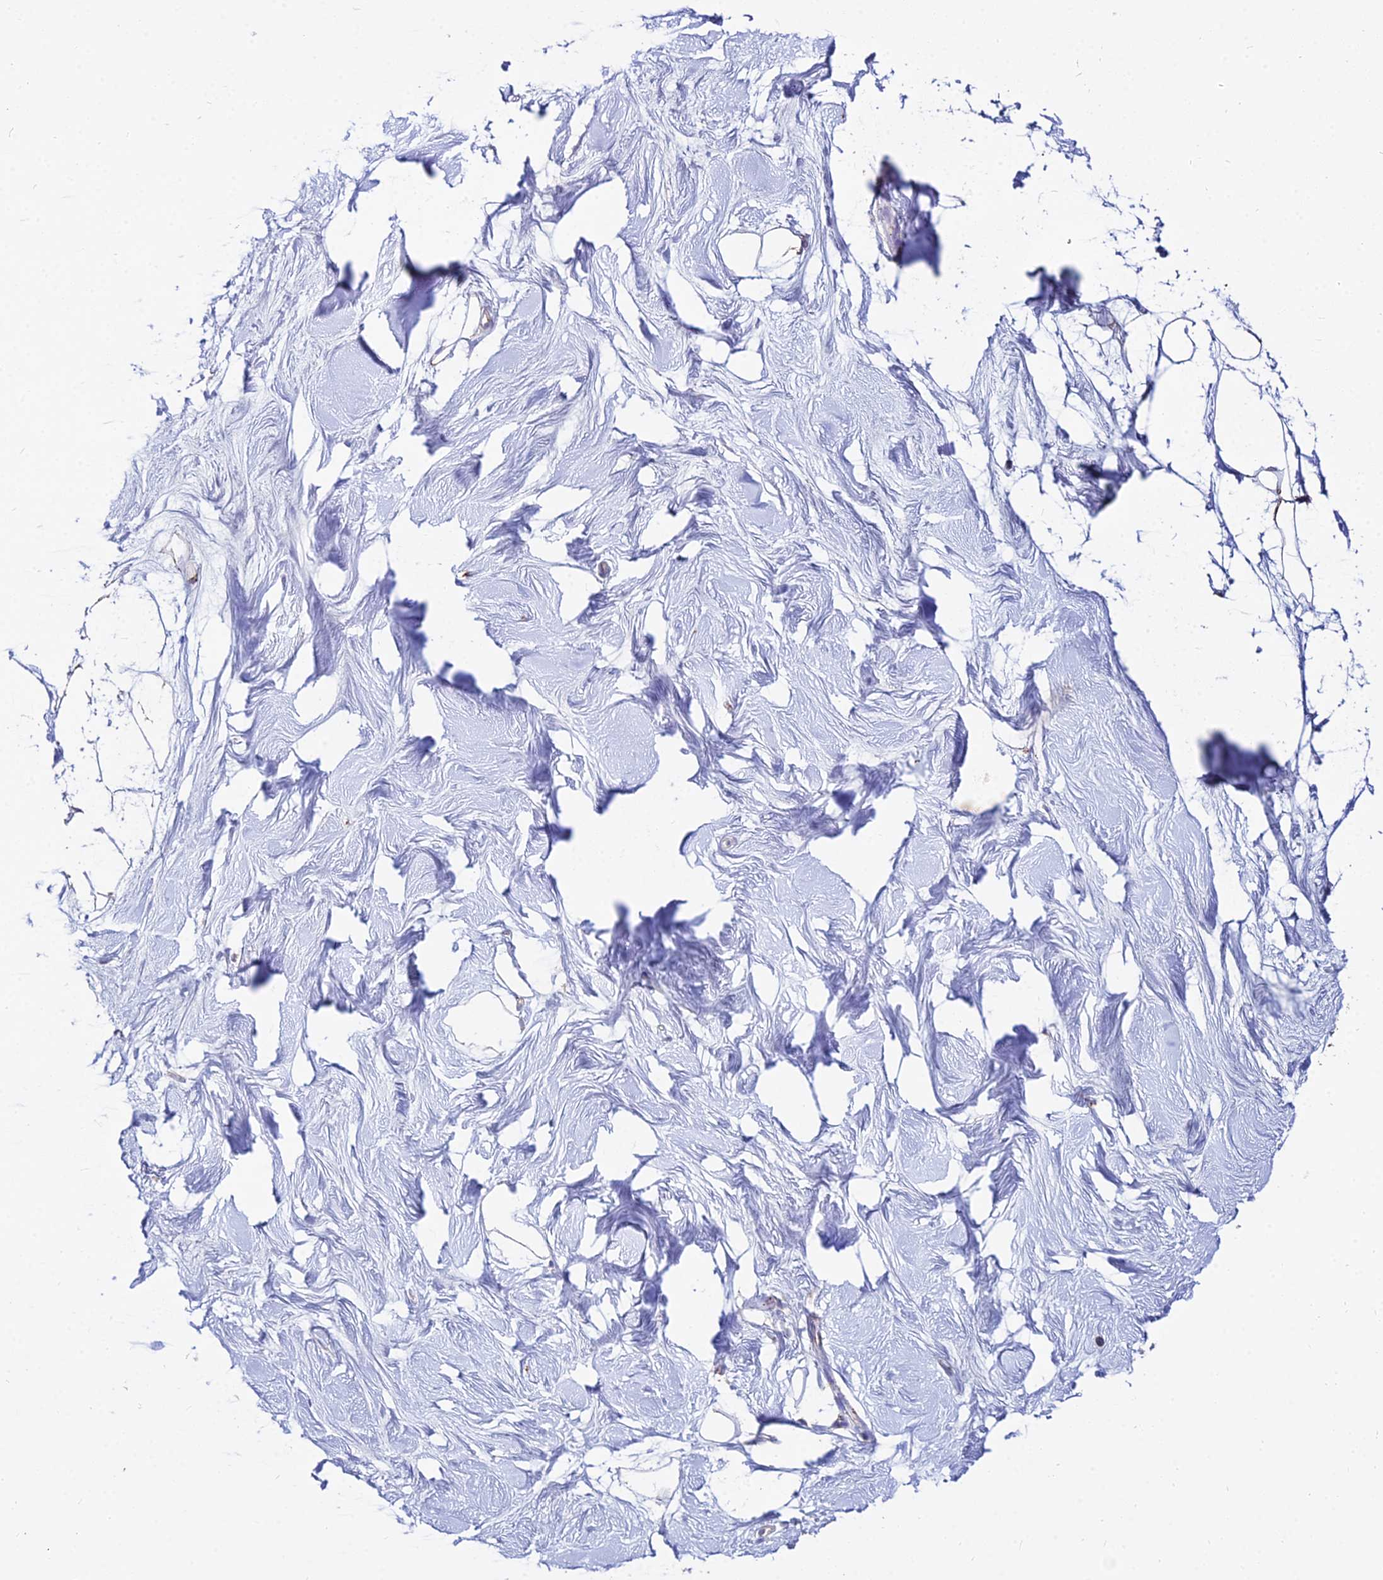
{"staining": {"intensity": "negative", "quantity": "none", "location": "none"}, "tissue": "breast", "cell_type": "Adipocytes", "image_type": "normal", "snomed": [{"axis": "morphology", "description": "Normal tissue, NOS"}, {"axis": "topography", "description": "Breast"}], "caption": "The image exhibits no significant expression in adipocytes of breast.", "gene": "PNLIPRP3", "patient": {"sex": "female", "age": 26}}